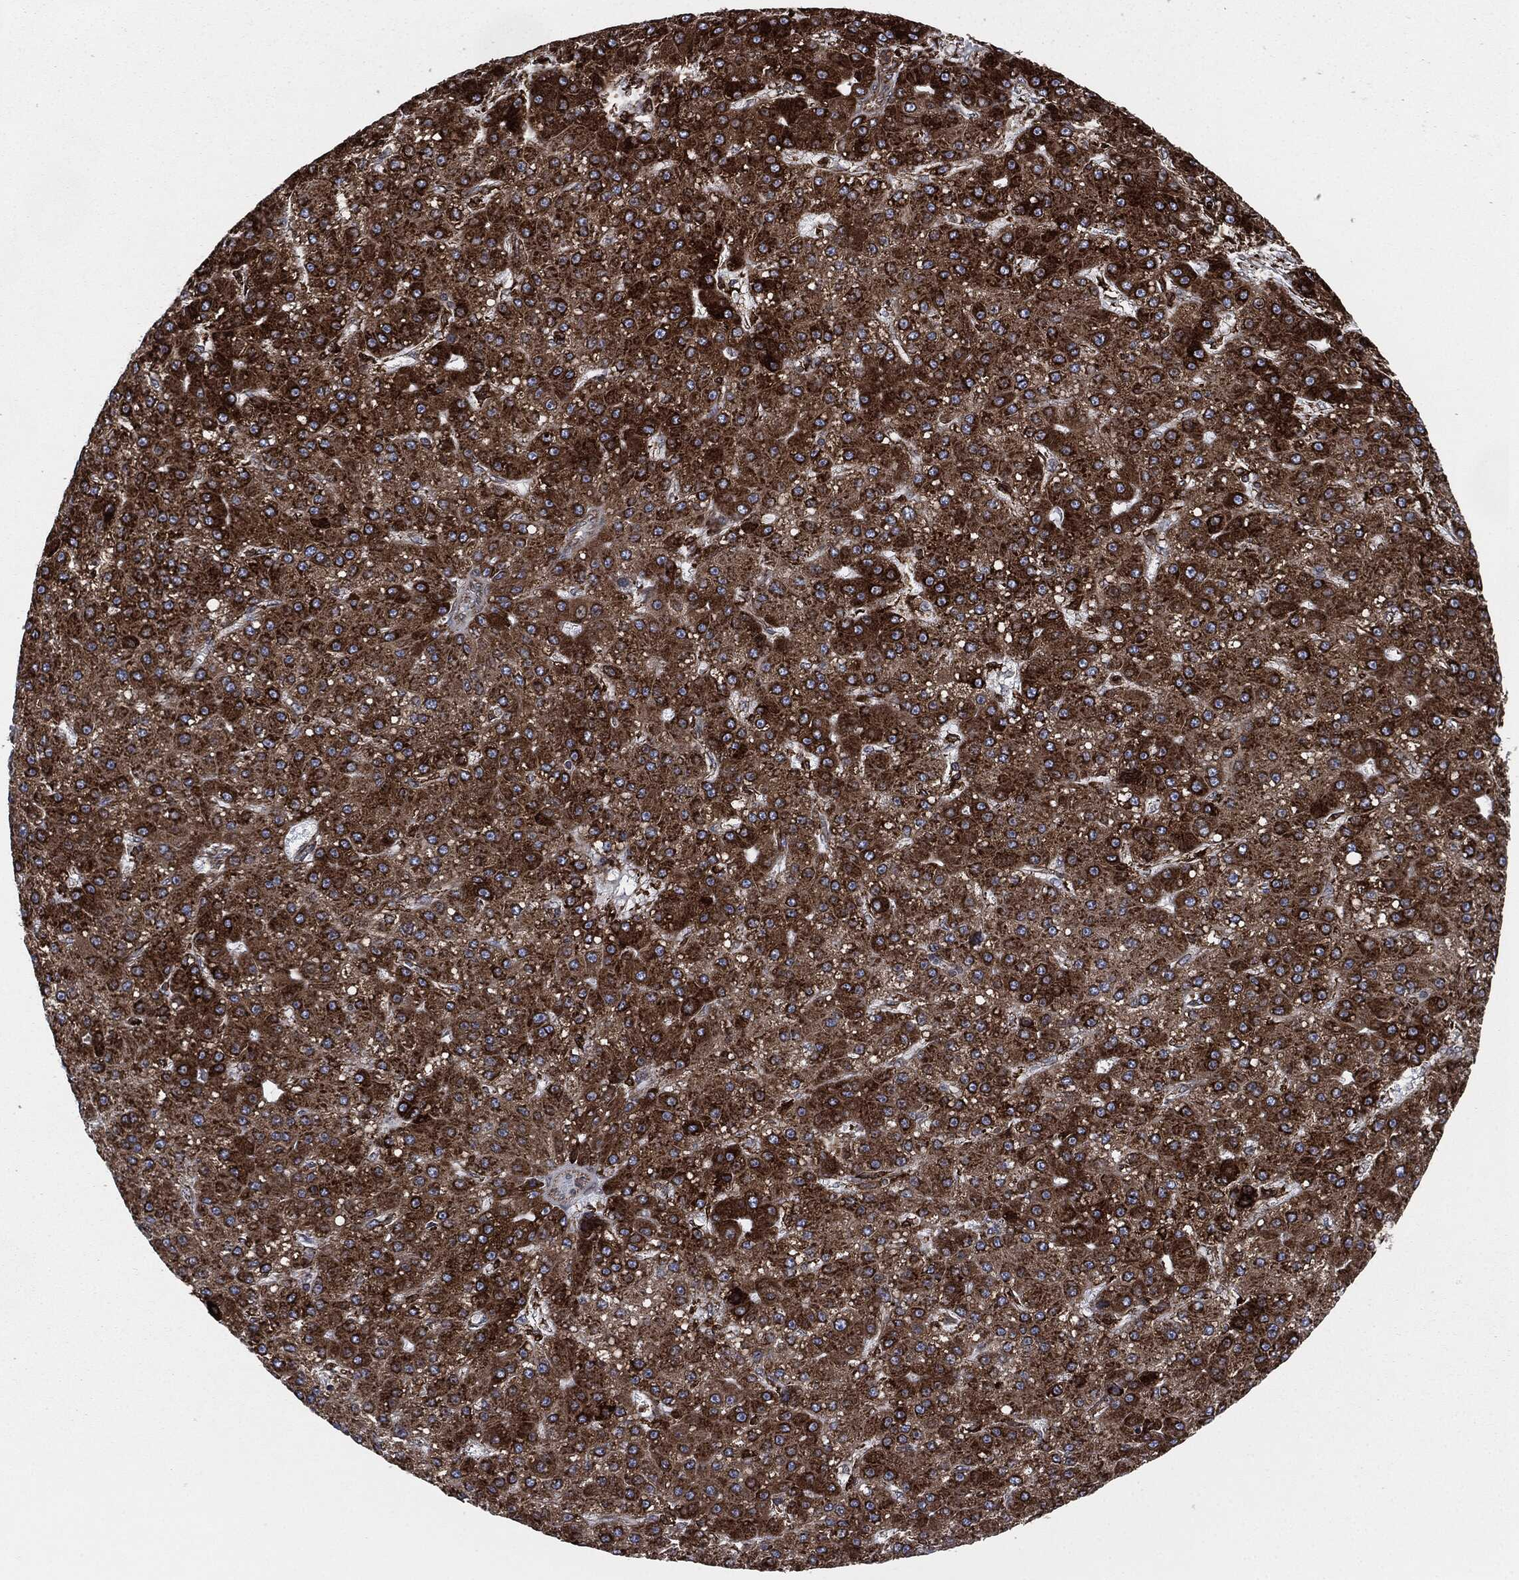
{"staining": {"intensity": "strong", "quantity": ">75%", "location": "cytoplasmic/membranous"}, "tissue": "liver cancer", "cell_type": "Tumor cells", "image_type": "cancer", "snomed": [{"axis": "morphology", "description": "Carcinoma, Hepatocellular, NOS"}, {"axis": "topography", "description": "Liver"}], "caption": "Strong cytoplasmic/membranous expression for a protein is seen in approximately >75% of tumor cells of liver cancer using IHC.", "gene": "CALR", "patient": {"sex": "male", "age": 67}}